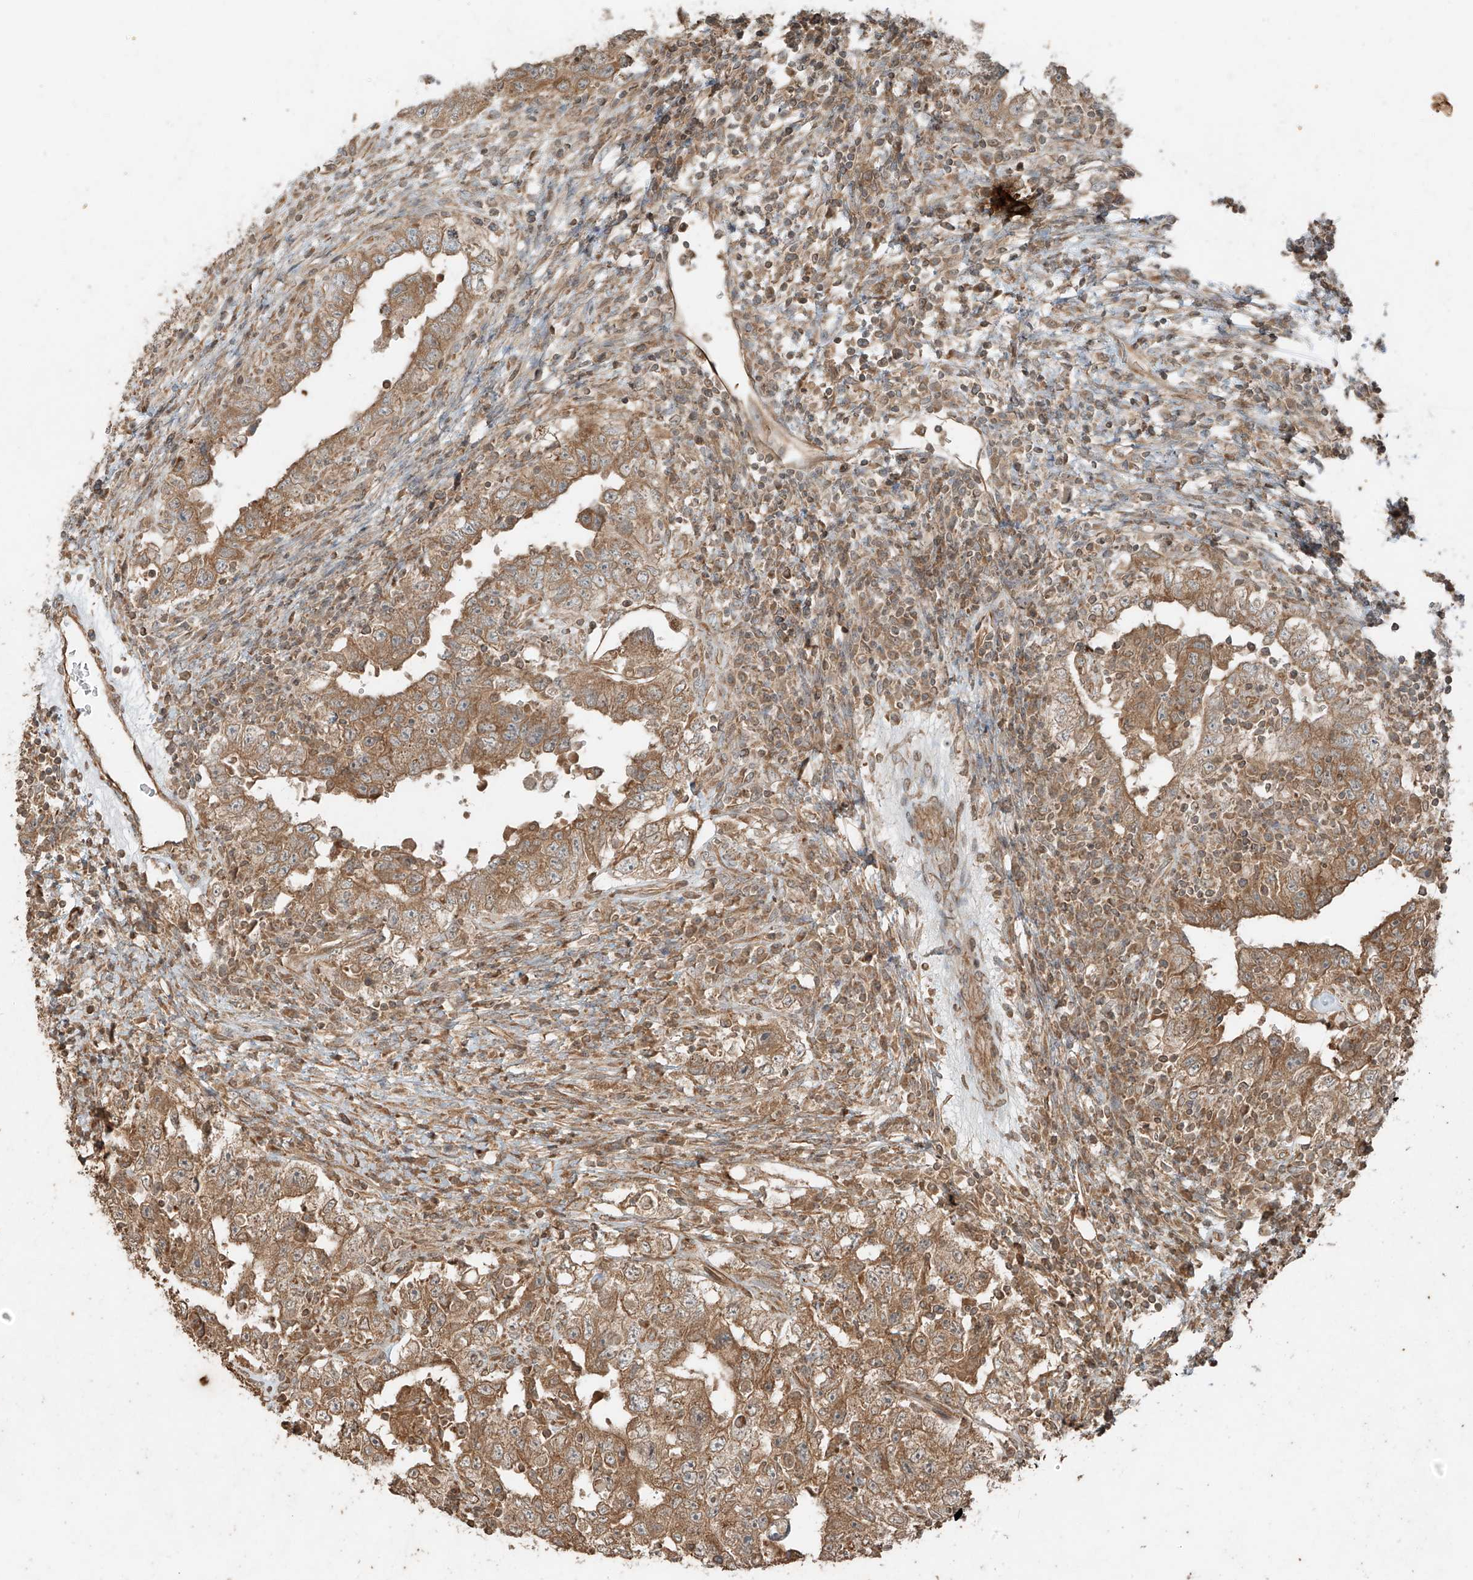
{"staining": {"intensity": "moderate", "quantity": ">75%", "location": "cytoplasmic/membranous"}, "tissue": "testis cancer", "cell_type": "Tumor cells", "image_type": "cancer", "snomed": [{"axis": "morphology", "description": "Carcinoma, Embryonal, NOS"}, {"axis": "topography", "description": "Testis"}], "caption": "Immunohistochemistry (IHC) staining of embryonal carcinoma (testis), which exhibits medium levels of moderate cytoplasmic/membranous positivity in approximately >75% of tumor cells indicating moderate cytoplasmic/membranous protein positivity. The staining was performed using DAB (3,3'-diaminobenzidine) (brown) for protein detection and nuclei were counterstained in hematoxylin (blue).", "gene": "ANKZF1", "patient": {"sex": "male", "age": 26}}